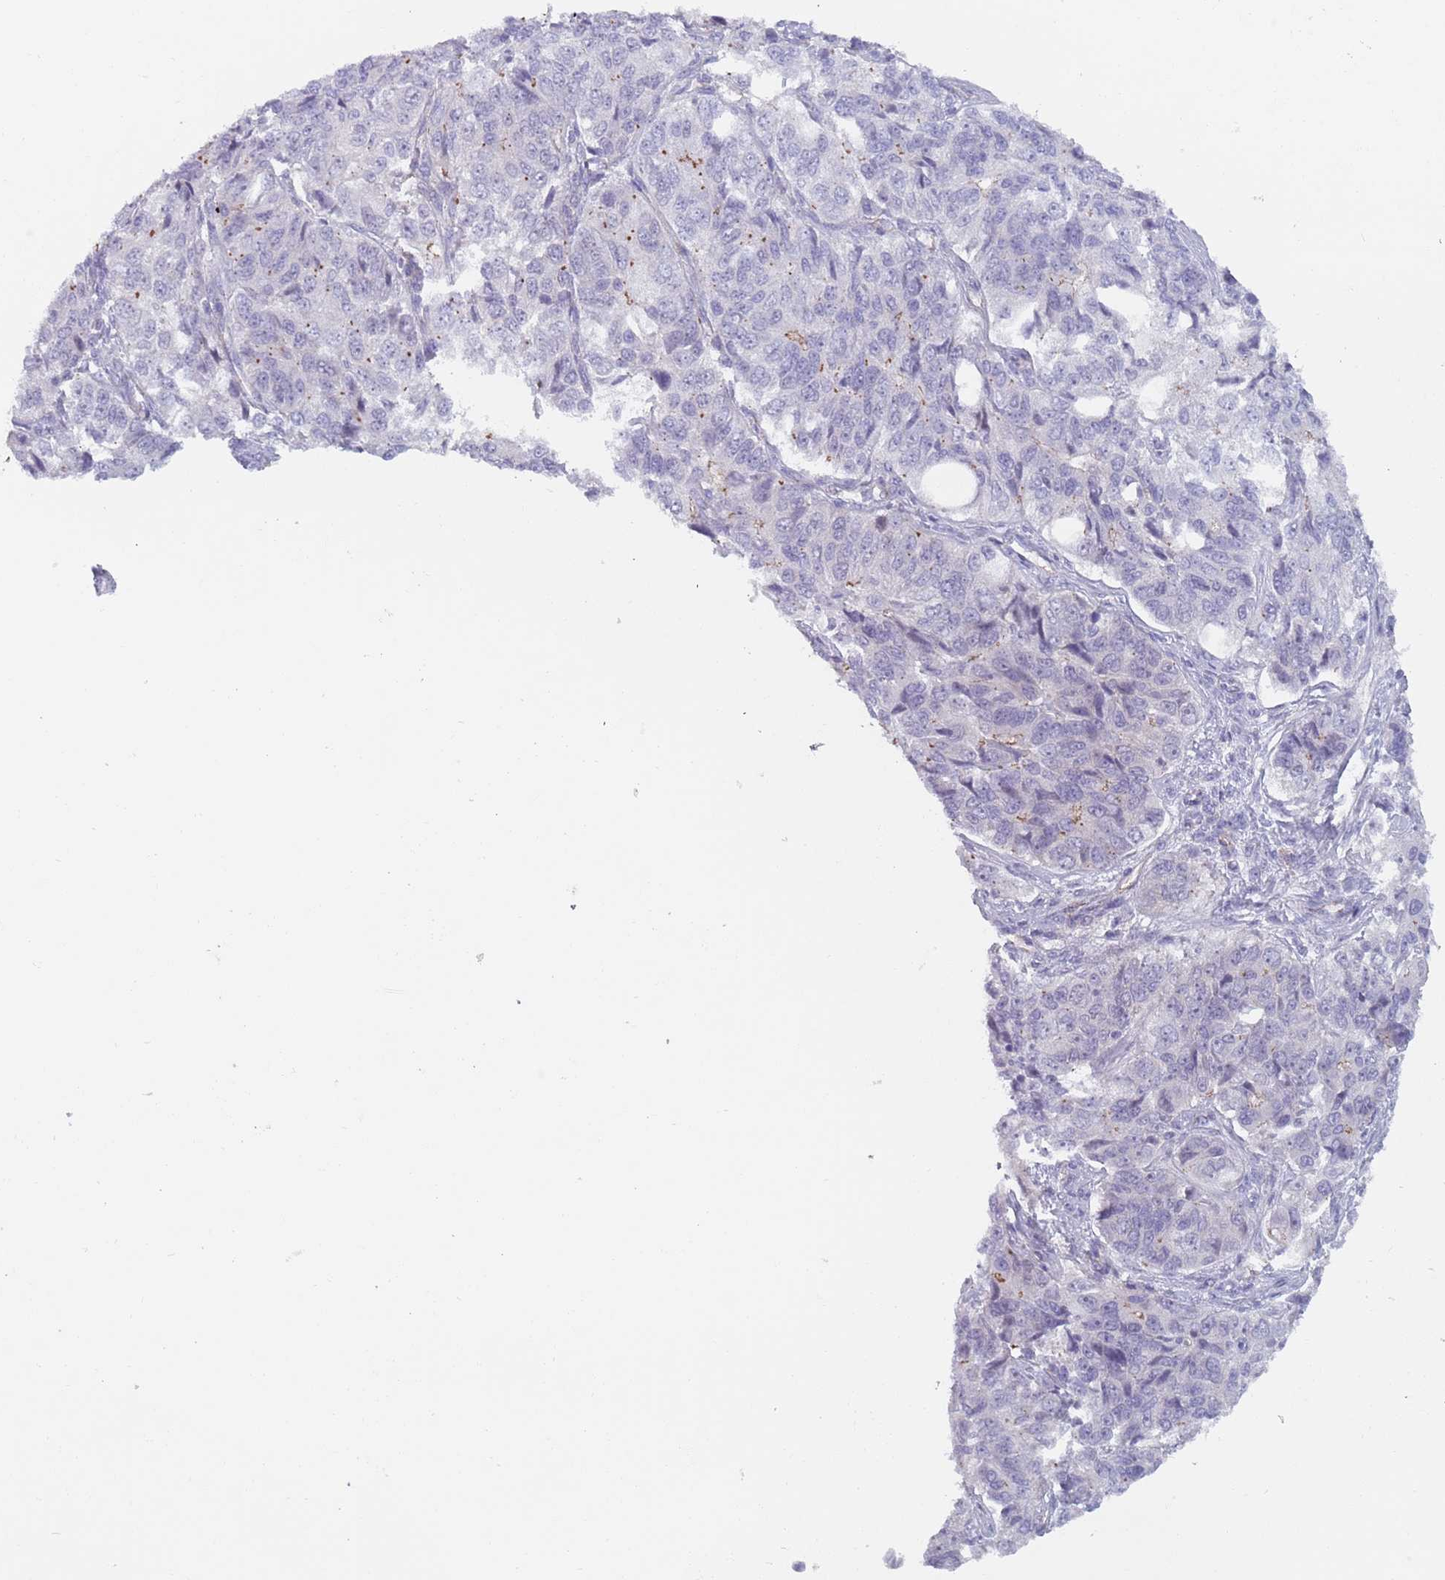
{"staining": {"intensity": "negative", "quantity": "none", "location": "none"}, "tissue": "ovarian cancer", "cell_type": "Tumor cells", "image_type": "cancer", "snomed": [{"axis": "morphology", "description": "Carcinoma, endometroid"}, {"axis": "topography", "description": "Ovary"}], "caption": "Immunohistochemistry (IHC) histopathology image of ovarian cancer (endometroid carcinoma) stained for a protein (brown), which exhibits no positivity in tumor cells.", "gene": "OR5A2", "patient": {"sex": "female", "age": 51}}